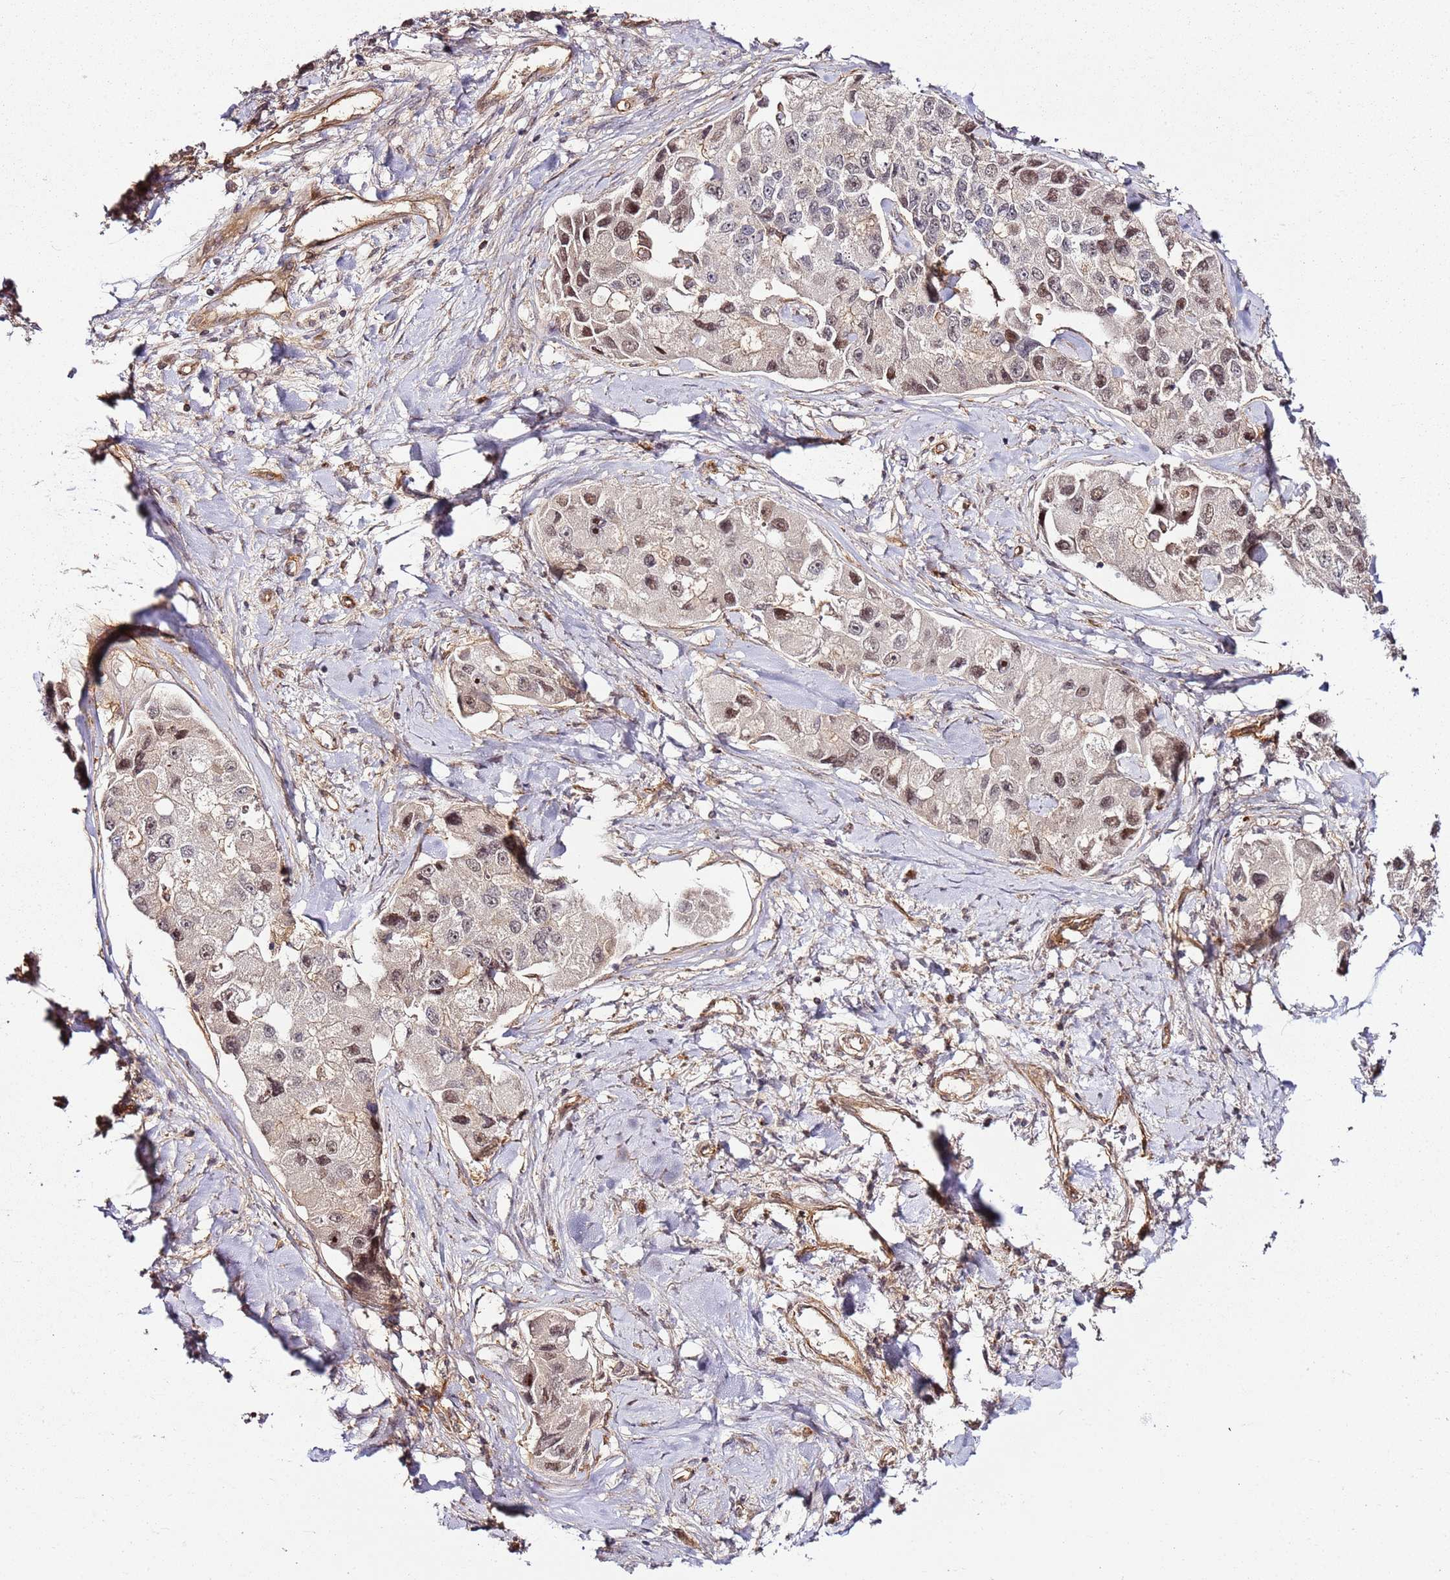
{"staining": {"intensity": "weak", "quantity": "25%-75%", "location": "nuclear"}, "tissue": "lung cancer", "cell_type": "Tumor cells", "image_type": "cancer", "snomed": [{"axis": "morphology", "description": "Adenocarcinoma, NOS"}, {"axis": "topography", "description": "Lung"}], "caption": "A brown stain highlights weak nuclear positivity of a protein in lung adenocarcinoma tumor cells.", "gene": "CCNYL1", "patient": {"sex": "female", "age": 54}}